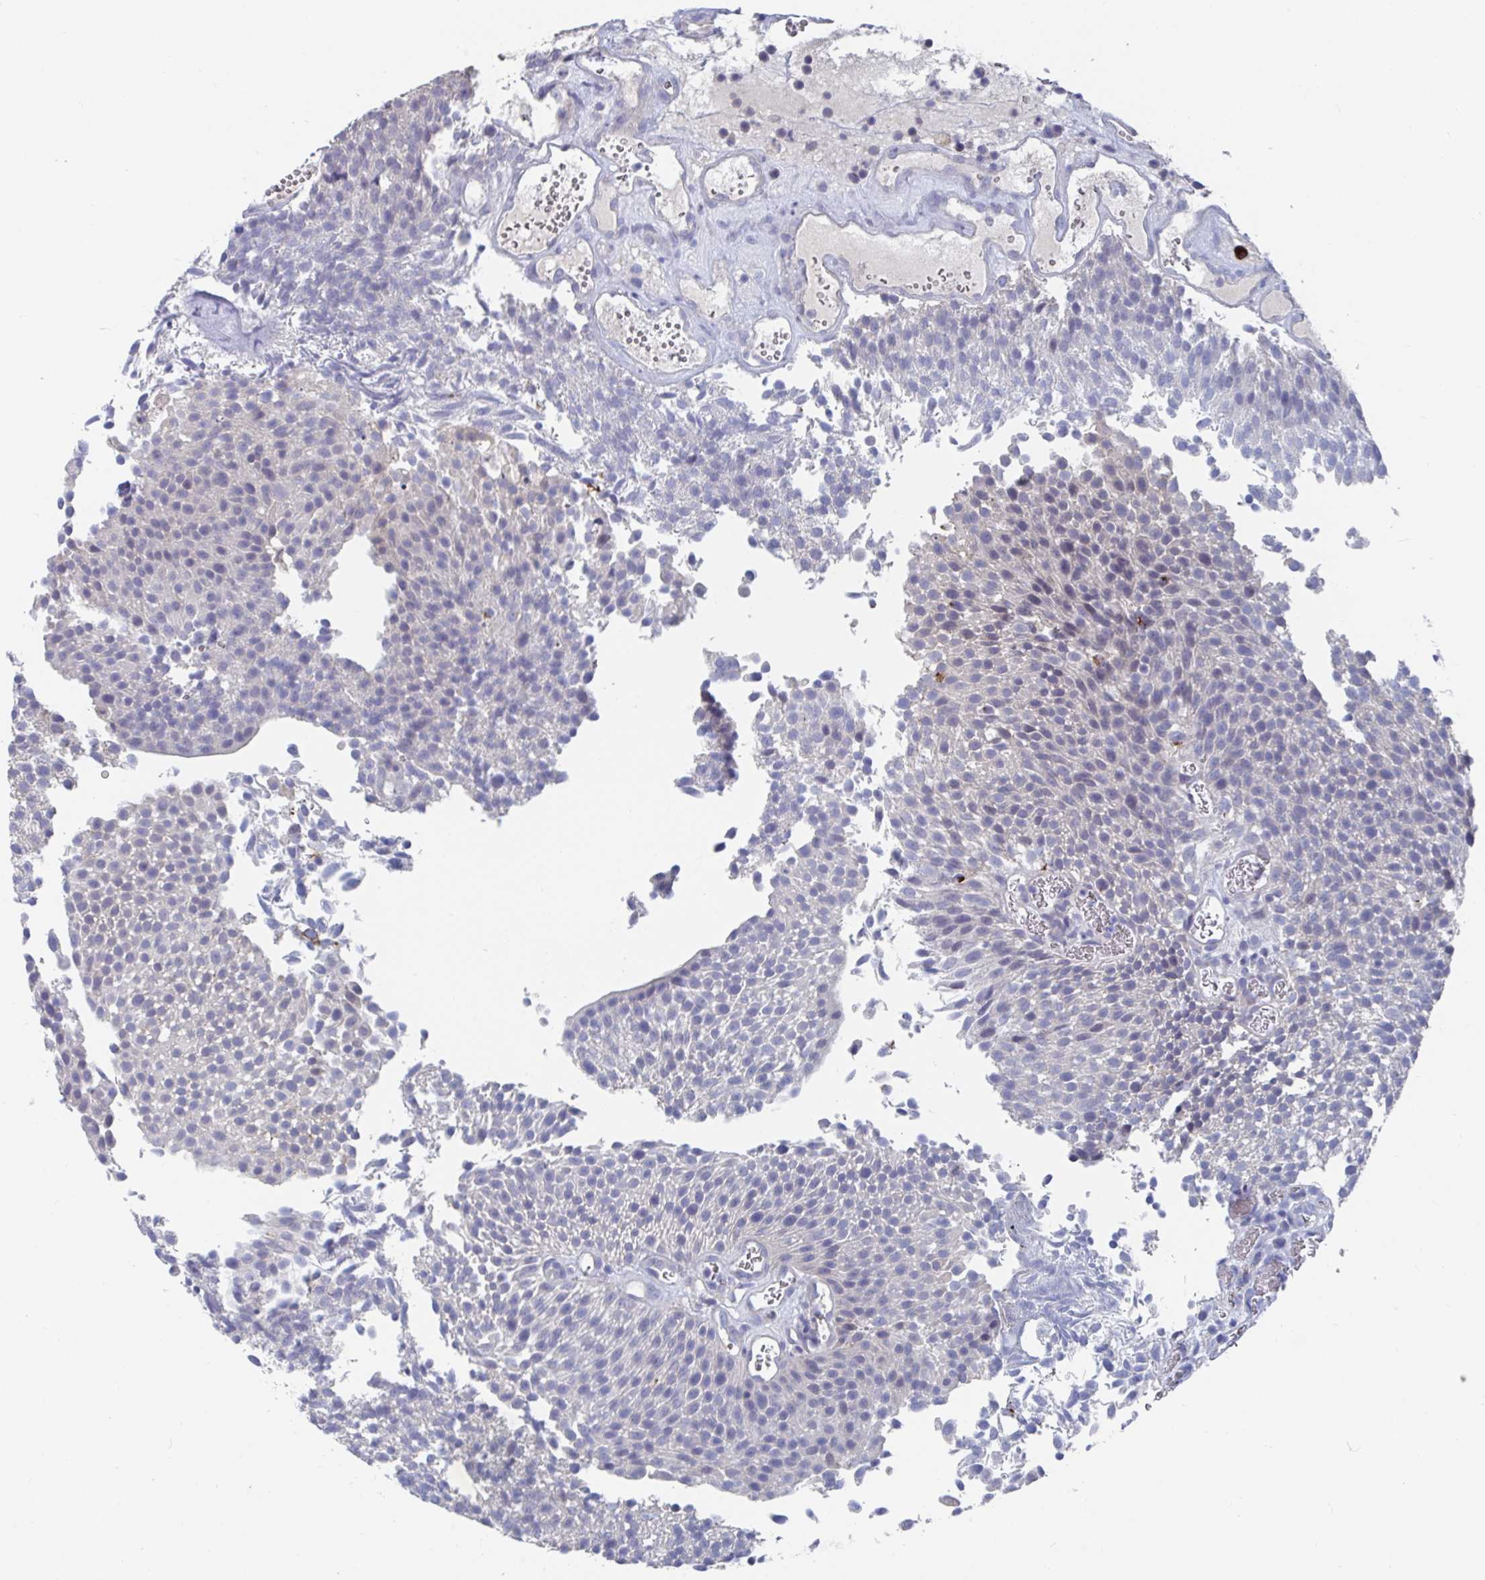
{"staining": {"intensity": "negative", "quantity": "none", "location": "none"}, "tissue": "urothelial cancer", "cell_type": "Tumor cells", "image_type": "cancer", "snomed": [{"axis": "morphology", "description": "Urothelial carcinoma, Low grade"}, {"axis": "topography", "description": "Urinary bladder"}], "caption": "A micrograph of human low-grade urothelial carcinoma is negative for staining in tumor cells.", "gene": "KCNK5", "patient": {"sex": "female", "age": 79}}